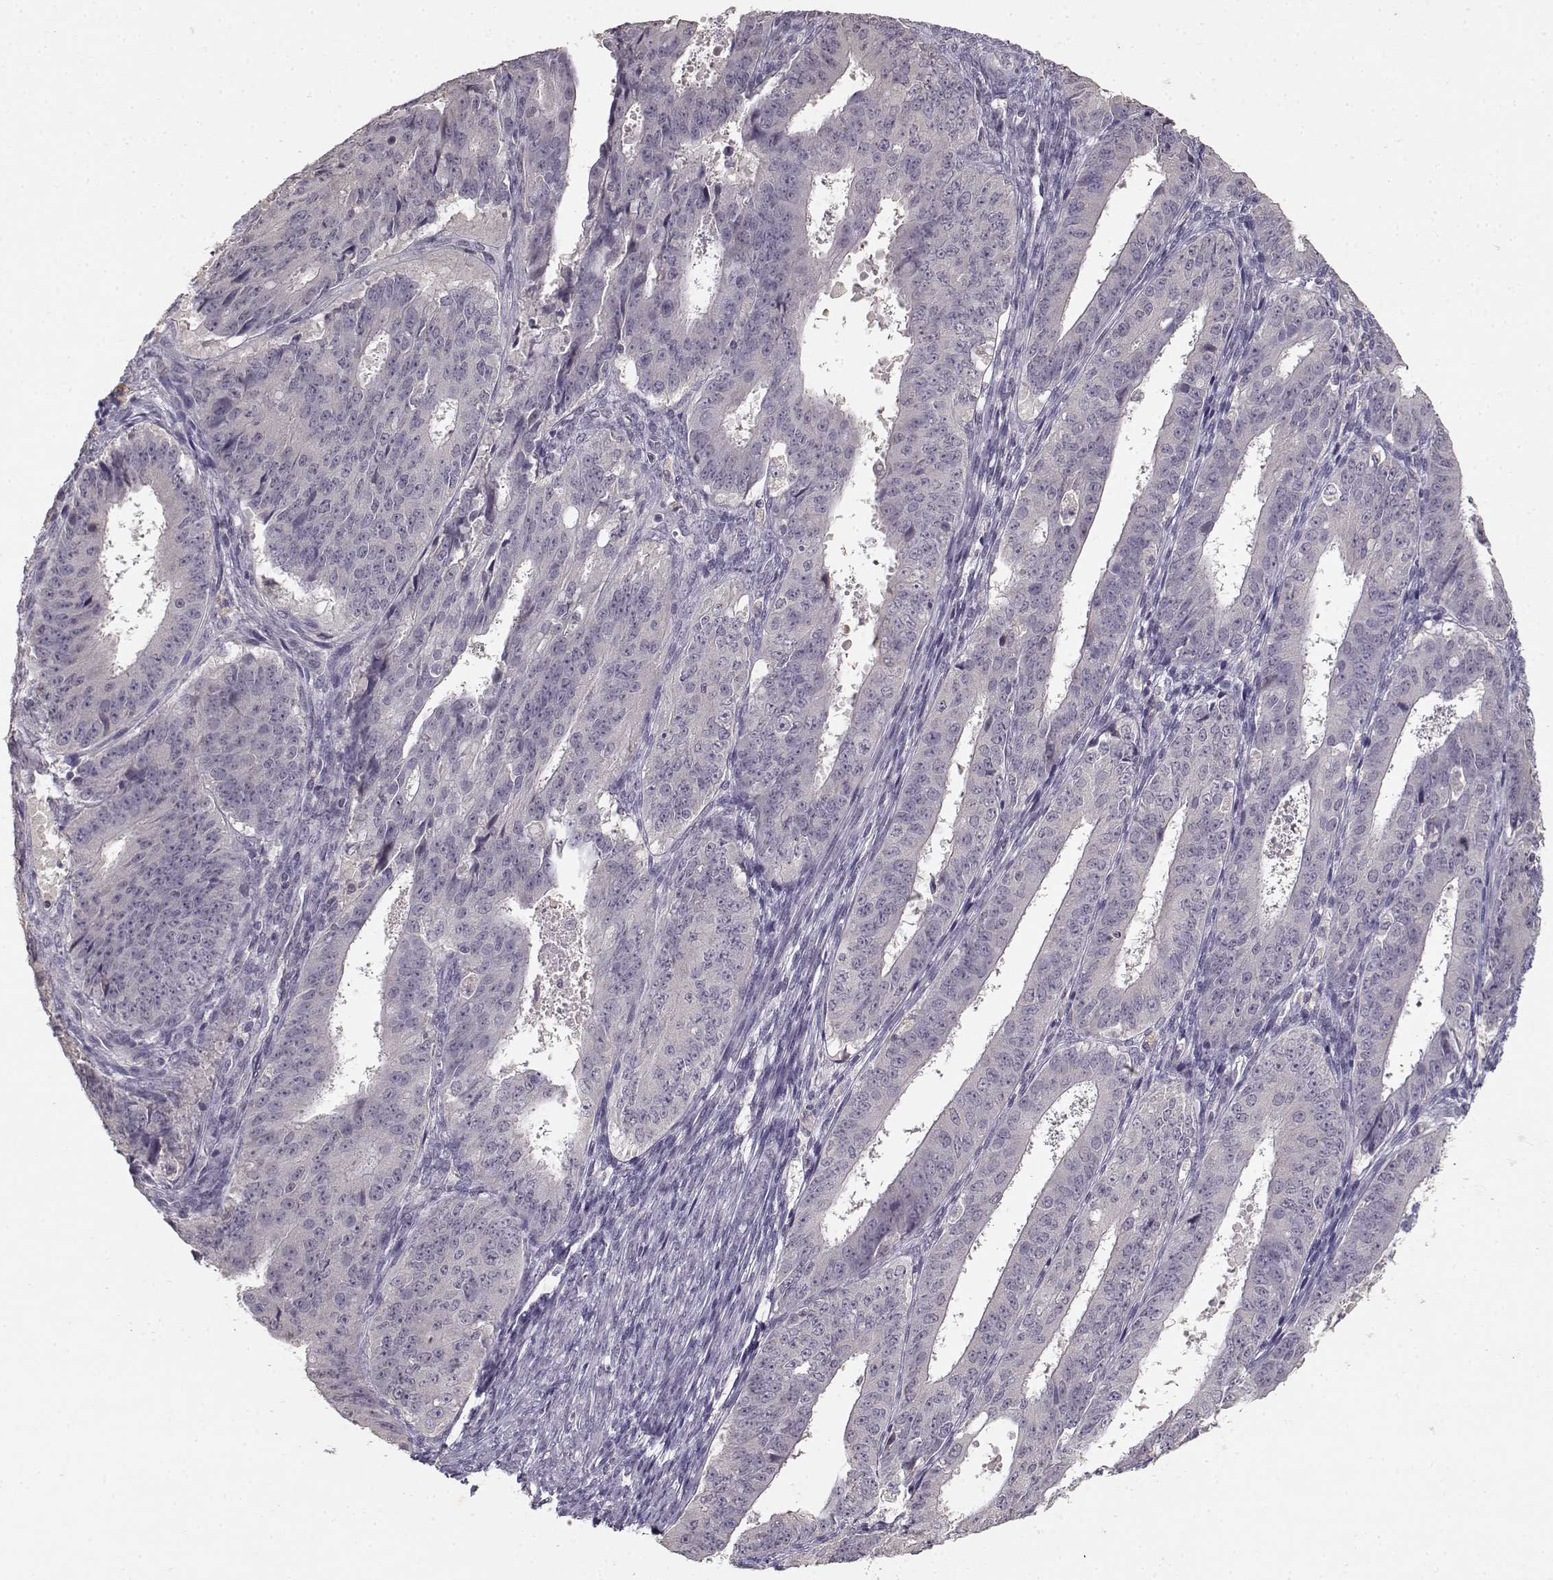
{"staining": {"intensity": "negative", "quantity": "none", "location": "none"}, "tissue": "ovarian cancer", "cell_type": "Tumor cells", "image_type": "cancer", "snomed": [{"axis": "morphology", "description": "Carcinoma, endometroid"}, {"axis": "topography", "description": "Ovary"}], "caption": "This is a micrograph of immunohistochemistry (IHC) staining of endometroid carcinoma (ovarian), which shows no positivity in tumor cells.", "gene": "UROC1", "patient": {"sex": "female", "age": 42}}